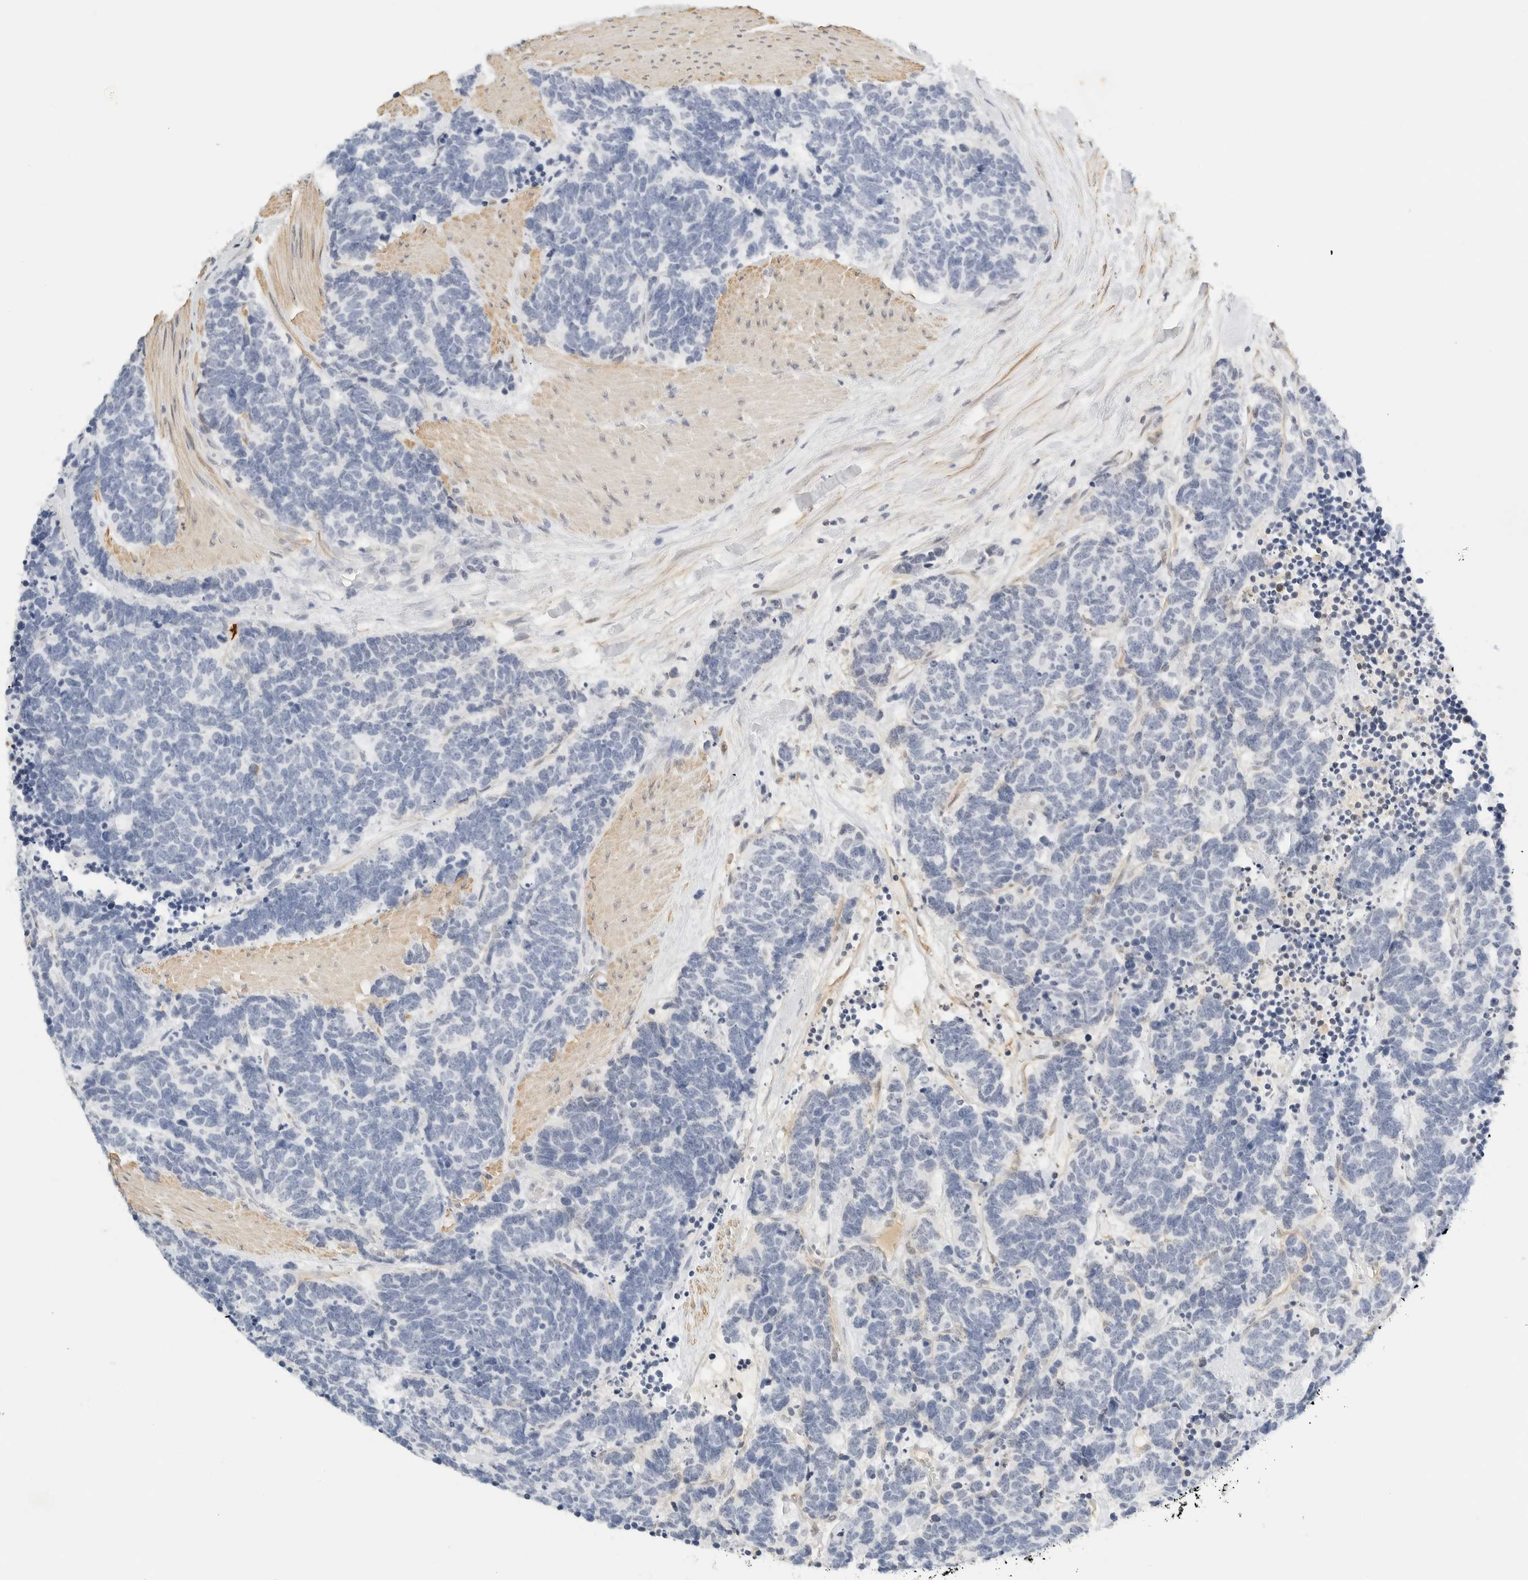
{"staining": {"intensity": "negative", "quantity": "none", "location": "none"}, "tissue": "carcinoid", "cell_type": "Tumor cells", "image_type": "cancer", "snomed": [{"axis": "morphology", "description": "Carcinoma, NOS"}, {"axis": "morphology", "description": "Carcinoid, malignant, NOS"}, {"axis": "topography", "description": "Urinary bladder"}], "caption": "This is a micrograph of immunohistochemistry staining of carcinoma, which shows no staining in tumor cells.", "gene": "PKDCC", "patient": {"sex": "male", "age": 57}}